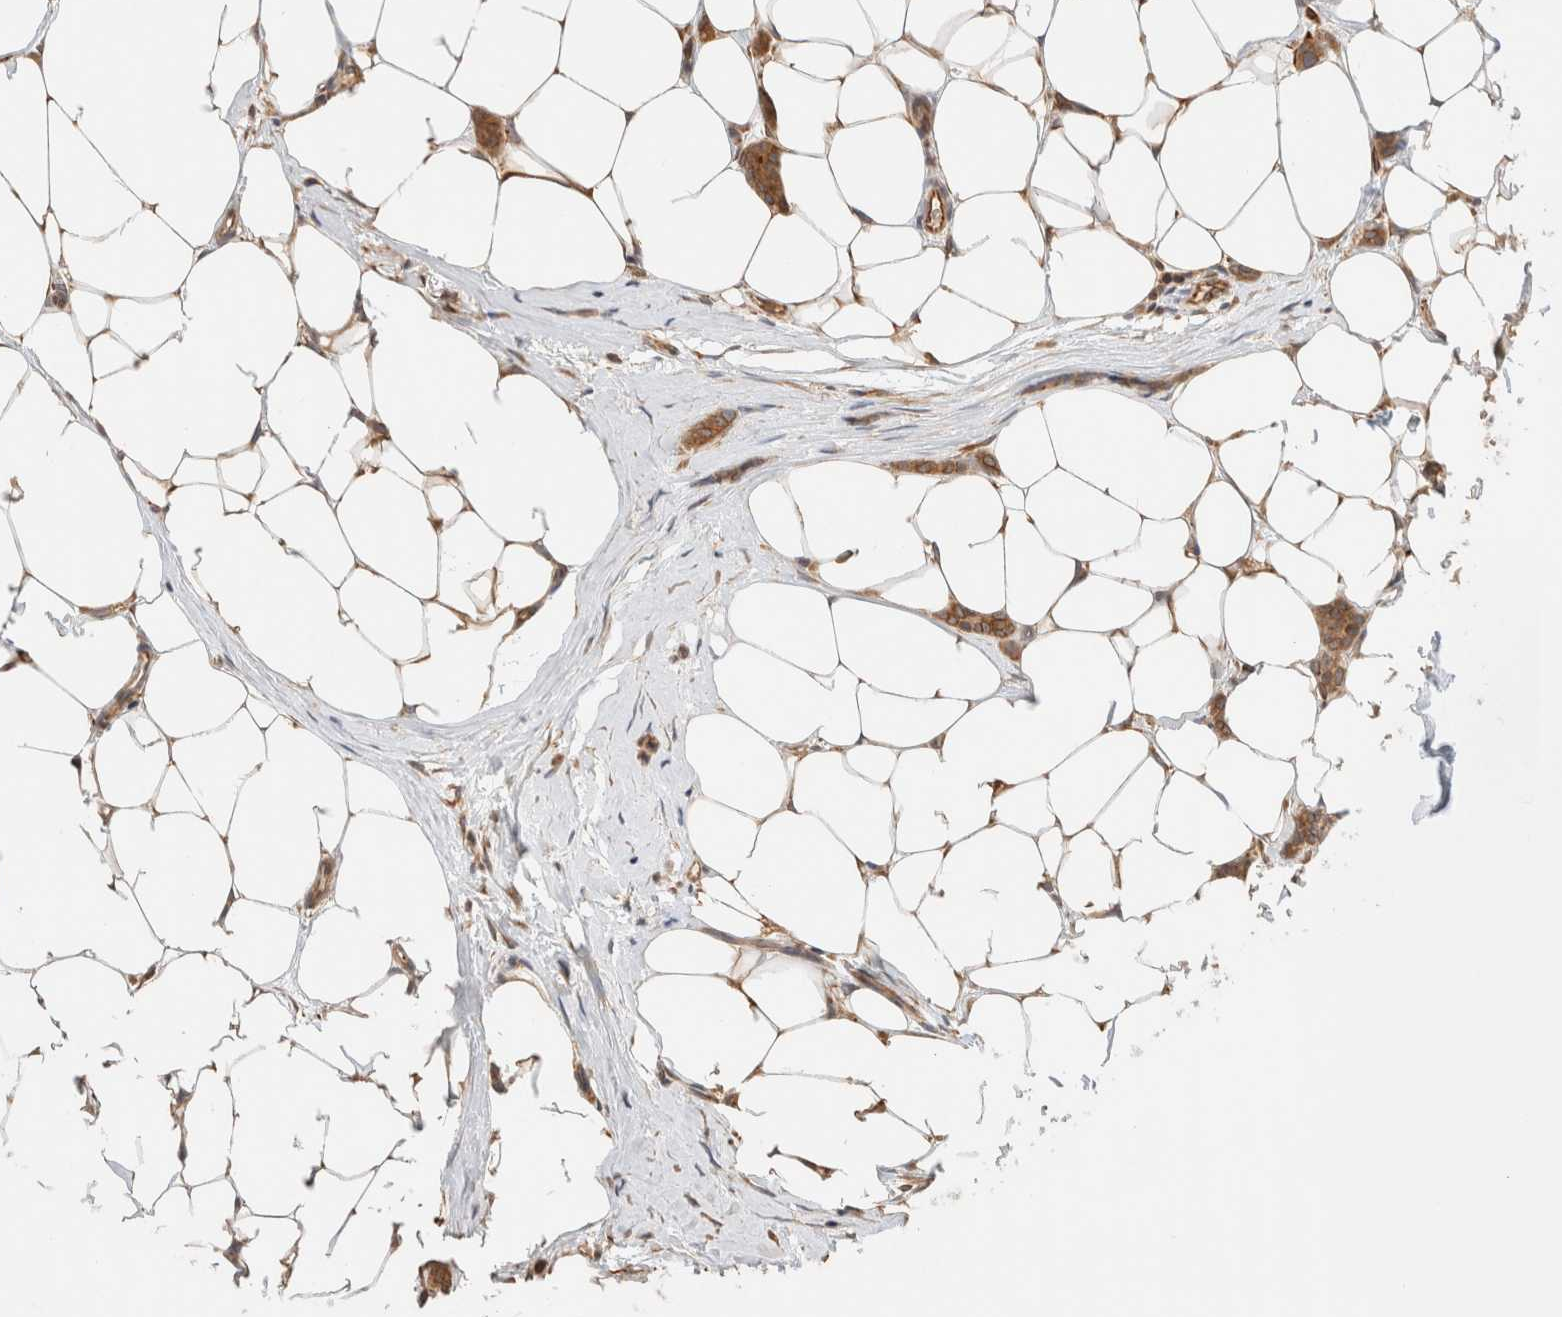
{"staining": {"intensity": "moderate", "quantity": ">75%", "location": "cytoplasmic/membranous"}, "tissue": "breast cancer", "cell_type": "Tumor cells", "image_type": "cancer", "snomed": [{"axis": "morphology", "description": "Lobular carcinoma"}, {"axis": "topography", "description": "Skin"}, {"axis": "topography", "description": "Breast"}], "caption": "Protein staining of breast cancer tissue exhibits moderate cytoplasmic/membranous positivity in approximately >75% of tumor cells.", "gene": "SYVN1", "patient": {"sex": "female", "age": 46}}